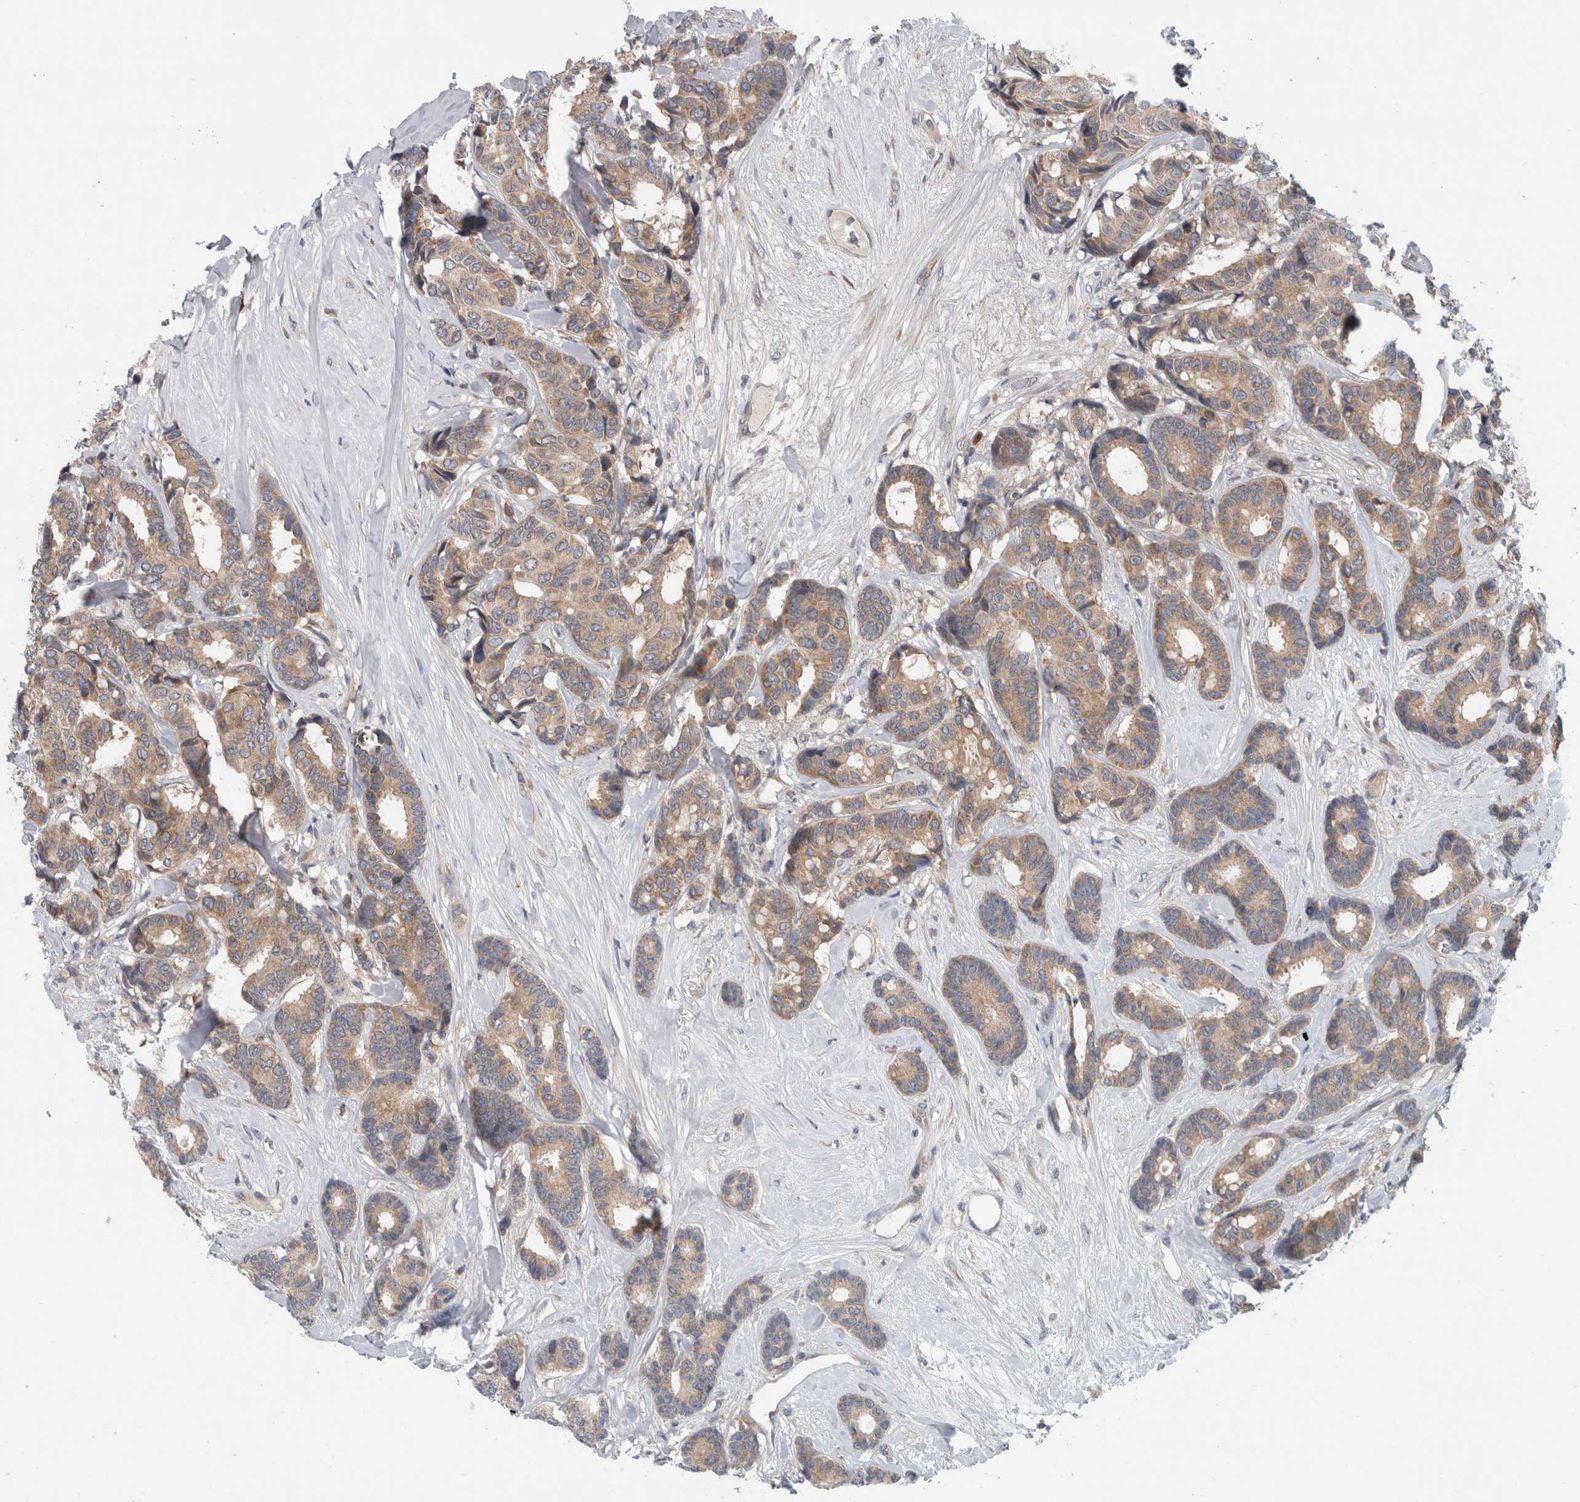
{"staining": {"intensity": "weak", "quantity": ">75%", "location": "cytoplasmic/membranous"}, "tissue": "breast cancer", "cell_type": "Tumor cells", "image_type": "cancer", "snomed": [{"axis": "morphology", "description": "Duct carcinoma"}, {"axis": "topography", "description": "Breast"}], "caption": "Breast cancer (invasive ductal carcinoma) was stained to show a protein in brown. There is low levels of weak cytoplasmic/membranous staining in about >75% of tumor cells.", "gene": "PDCD2", "patient": {"sex": "female", "age": 87}}